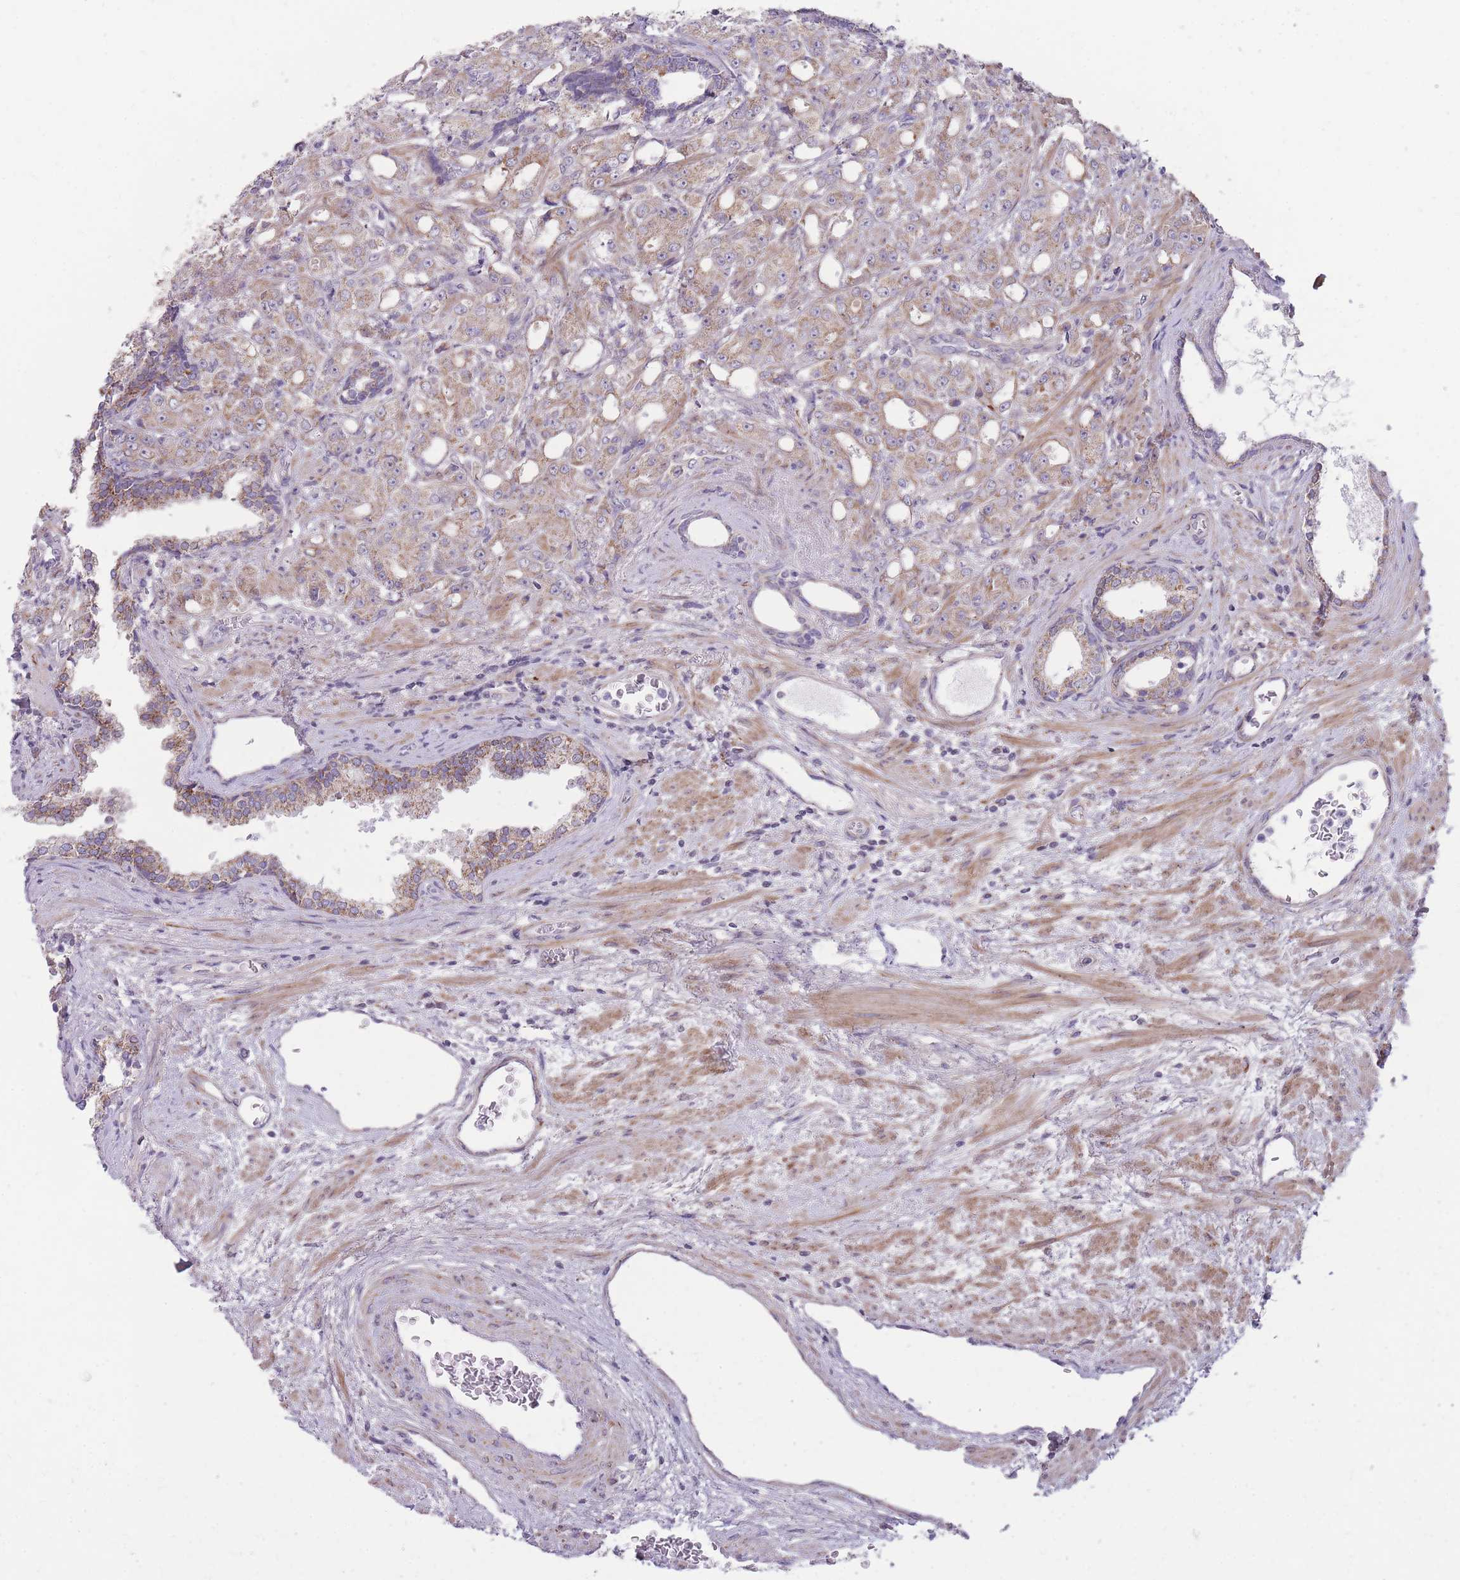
{"staining": {"intensity": "moderate", "quantity": ">75%", "location": "cytoplasmic/membranous"}, "tissue": "prostate cancer", "cell_type": "Tumor cells", "image_type": "cancer", "snomed": [{"axis": "morphology", "description": "Adenocarcinoma, High grade"}, {"axis": "topography", "description": "Prostate"}], "caption": "This photomicrograph exhibits prostate cancer (adenocarcinoma (high-grade)) stained with immunohistochemistry (IHC) to label a protein in brown. The cytoplasmic/membranous of tumor cells show moderate positivity for the protein. Nuclei are counter-stained blue.", "gene": "ZBTB24", "patient": {"sex": "male", "age": 69}}